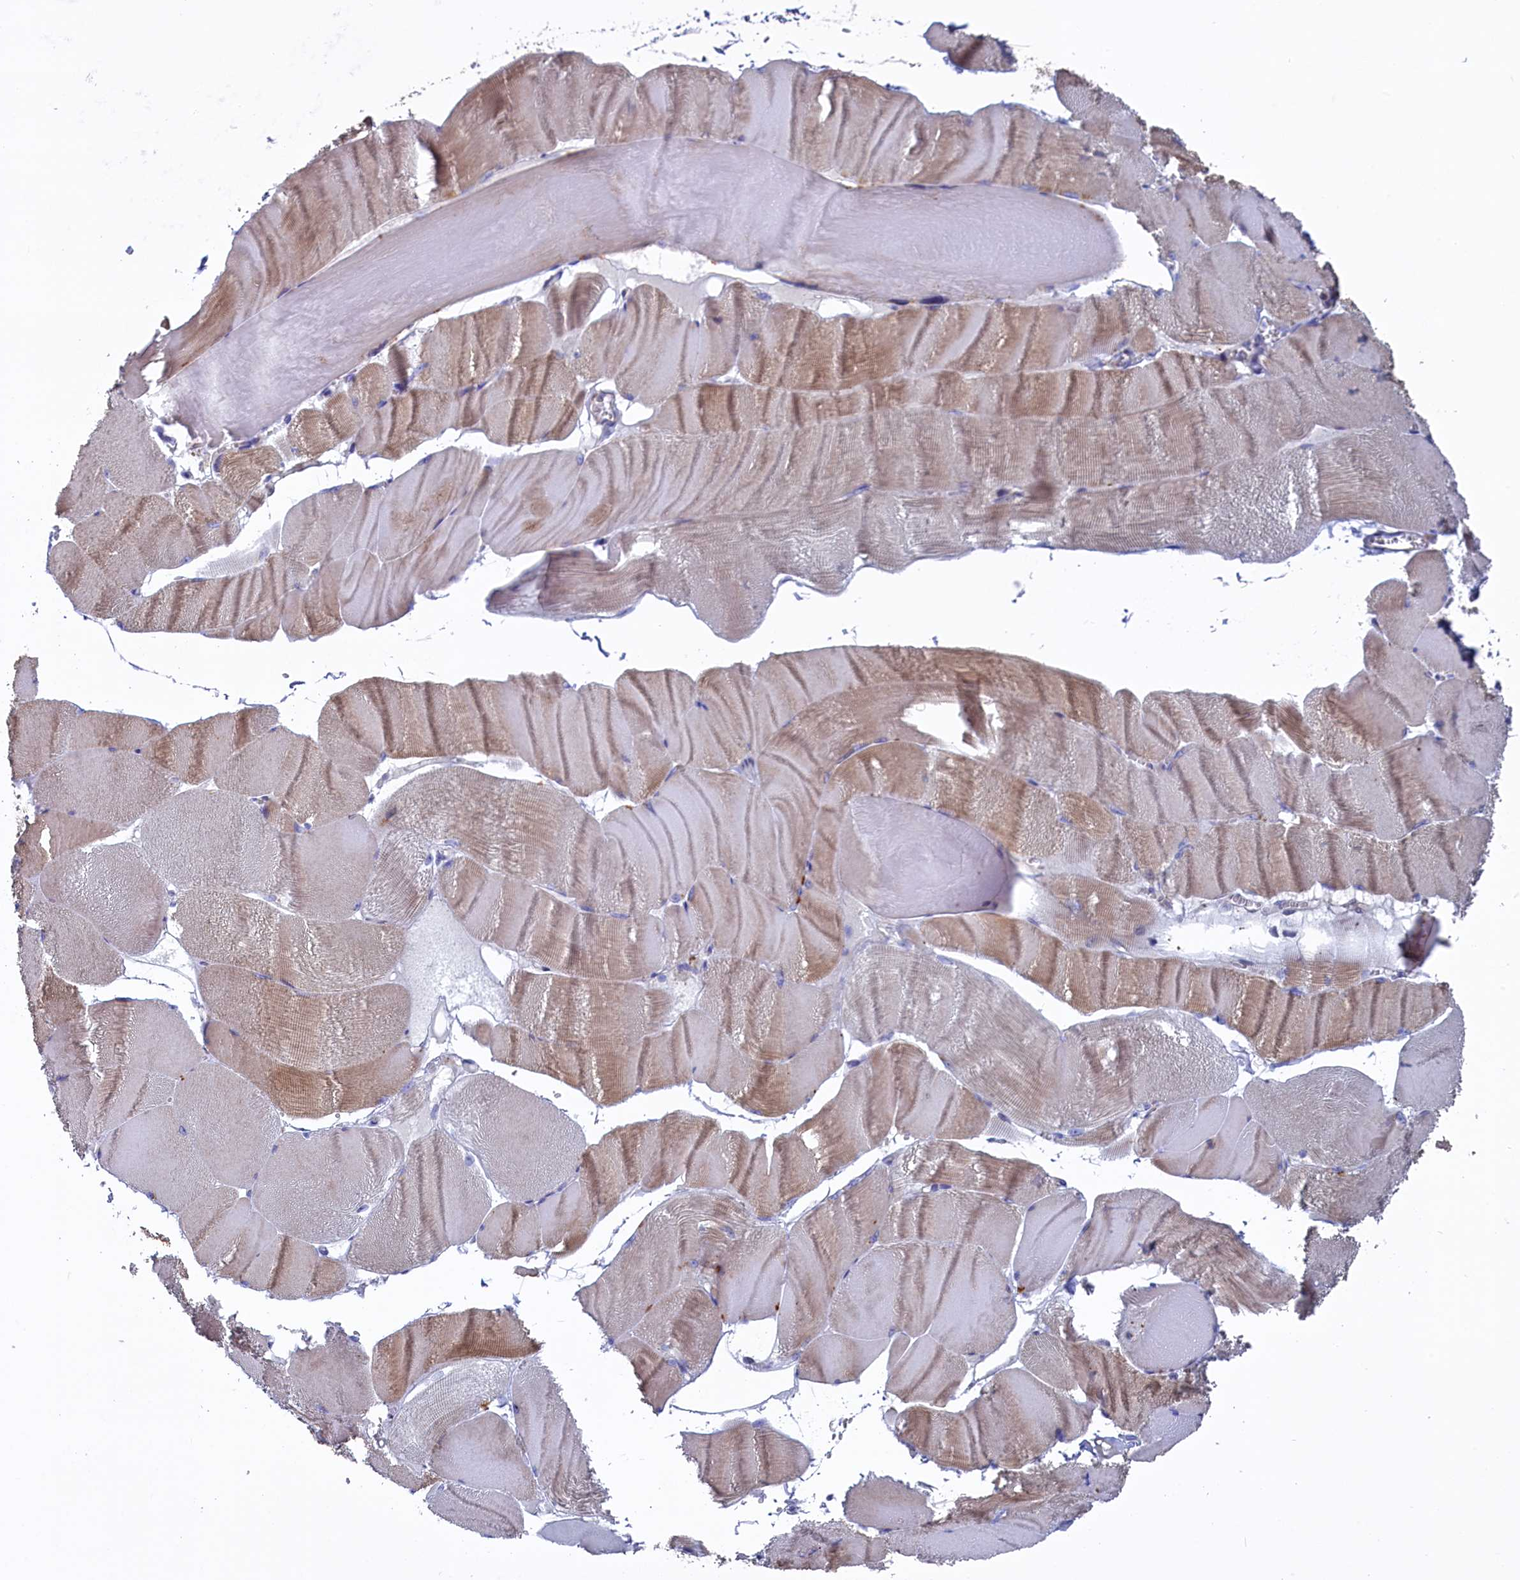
{"staining": {"intensity": "weak", "quantity": "25%-75%", "location": "cytoplasmic/membranous"}, "tissue": "skeletal muscle", "cell_type": "Myocytes", "image_type": "normal", "snomed": [{"axis": "morphology", "description": "Normal tissue, NOS"}, {"axis": "morphology", "description": "Basal cell carcinoma"}, {"axis": "topography", "description": "Skeletal muscle"}], "caption": "A photomicrograph showing weak cytoplasmic/membranous staining in approximately 25%-75% of myocytes in unremarkable skeletal muscle, as visualized by brown immunohistochemical staining.", "gene": "NUDT7", "patient": {"sex": "female", "age": 64}}